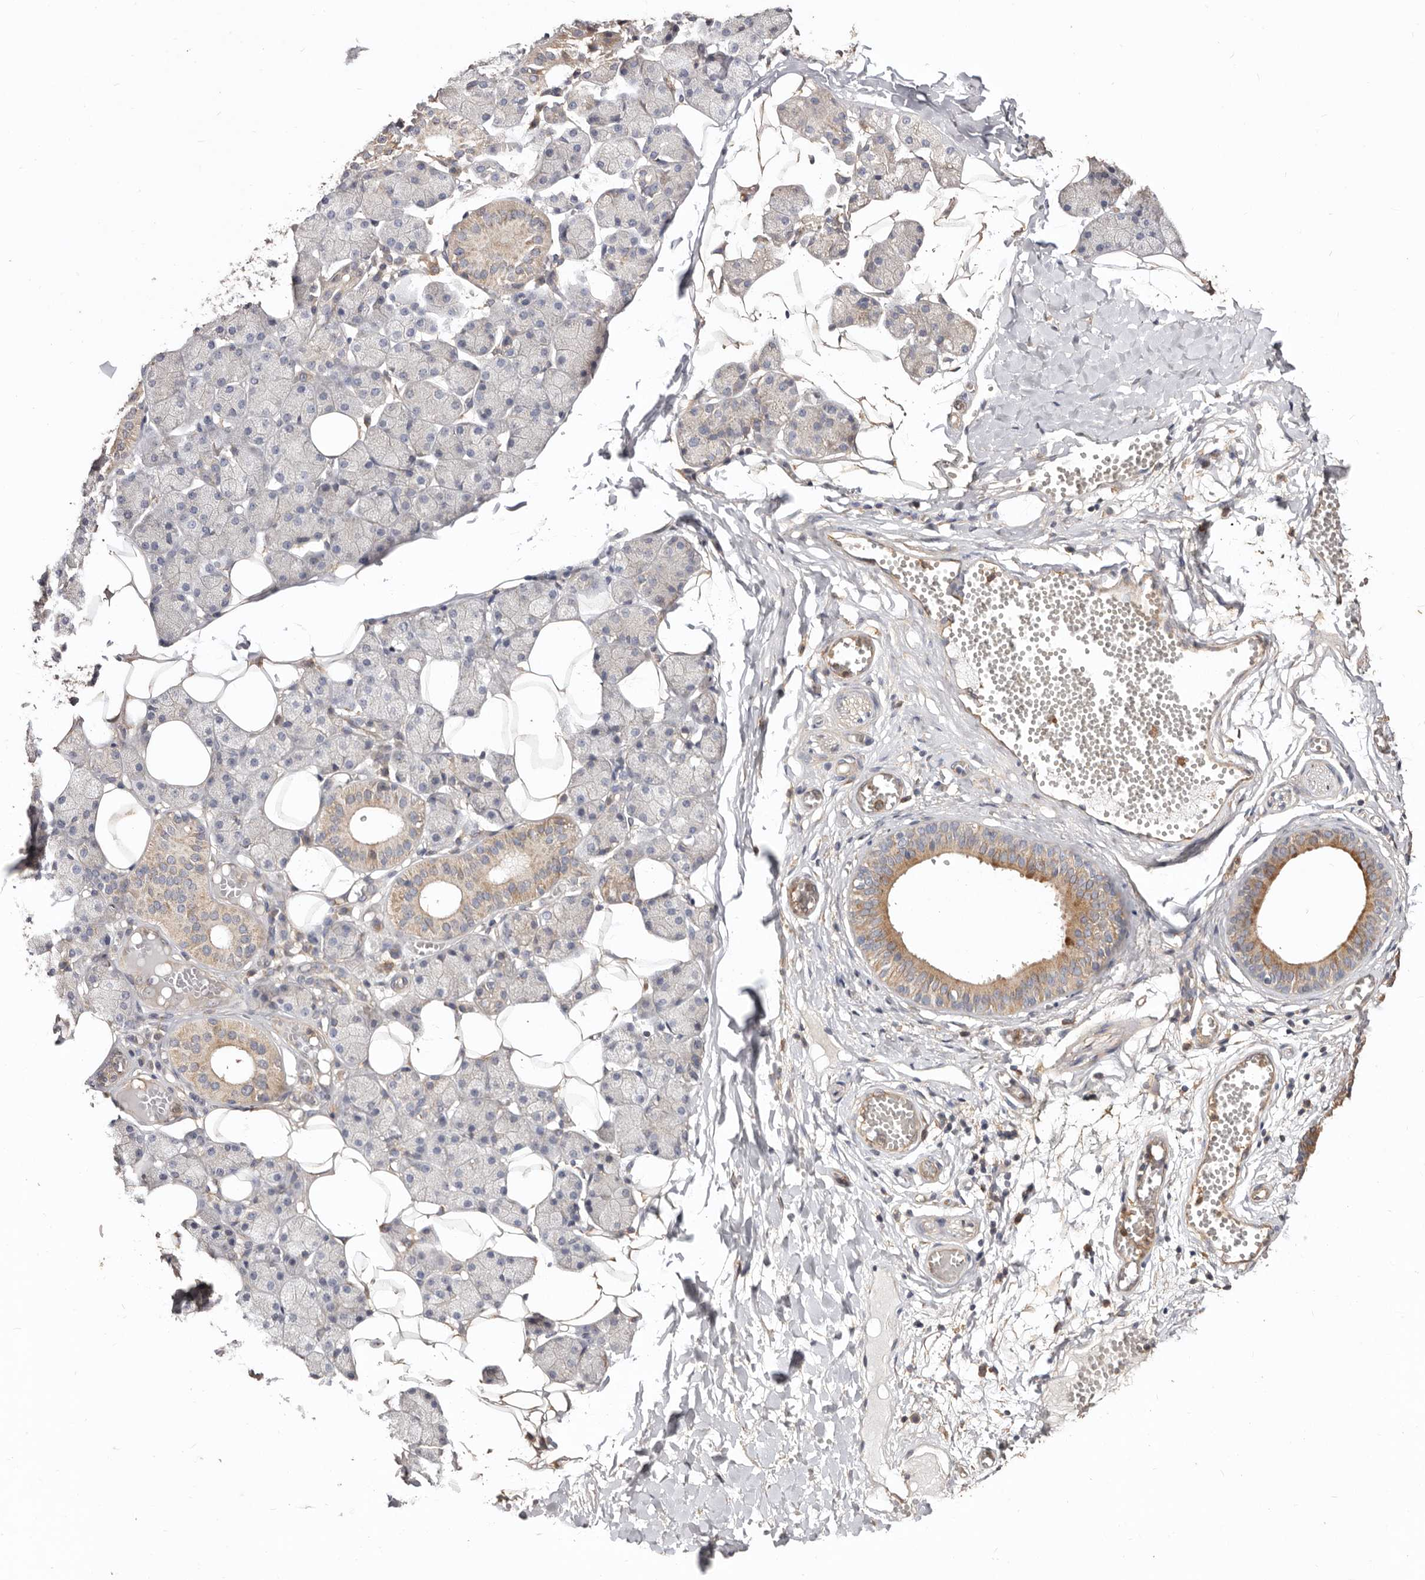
{"staining": {"intensity": "moderate", "quantity": "<25%", "location": "cytoplasmic/membranous"}, "tissue": "salivary gland", "cell_type": "Glandular cells", "image_type": "normal", "snomed": [{"axis": "morphology", "description": "Normal tissue, NOS"}, {"axis": "topography", "description": "Salivary gland"}], "caption": "Salivary gland stained for a protein displays moderate cytoplasmic/membranous positivity in glandular cells. (brown staining indicates protein expression, while blue staining denotes nuclei).", "gene": "LRRC25", "patient": {"sex": "female", "age": 33}}